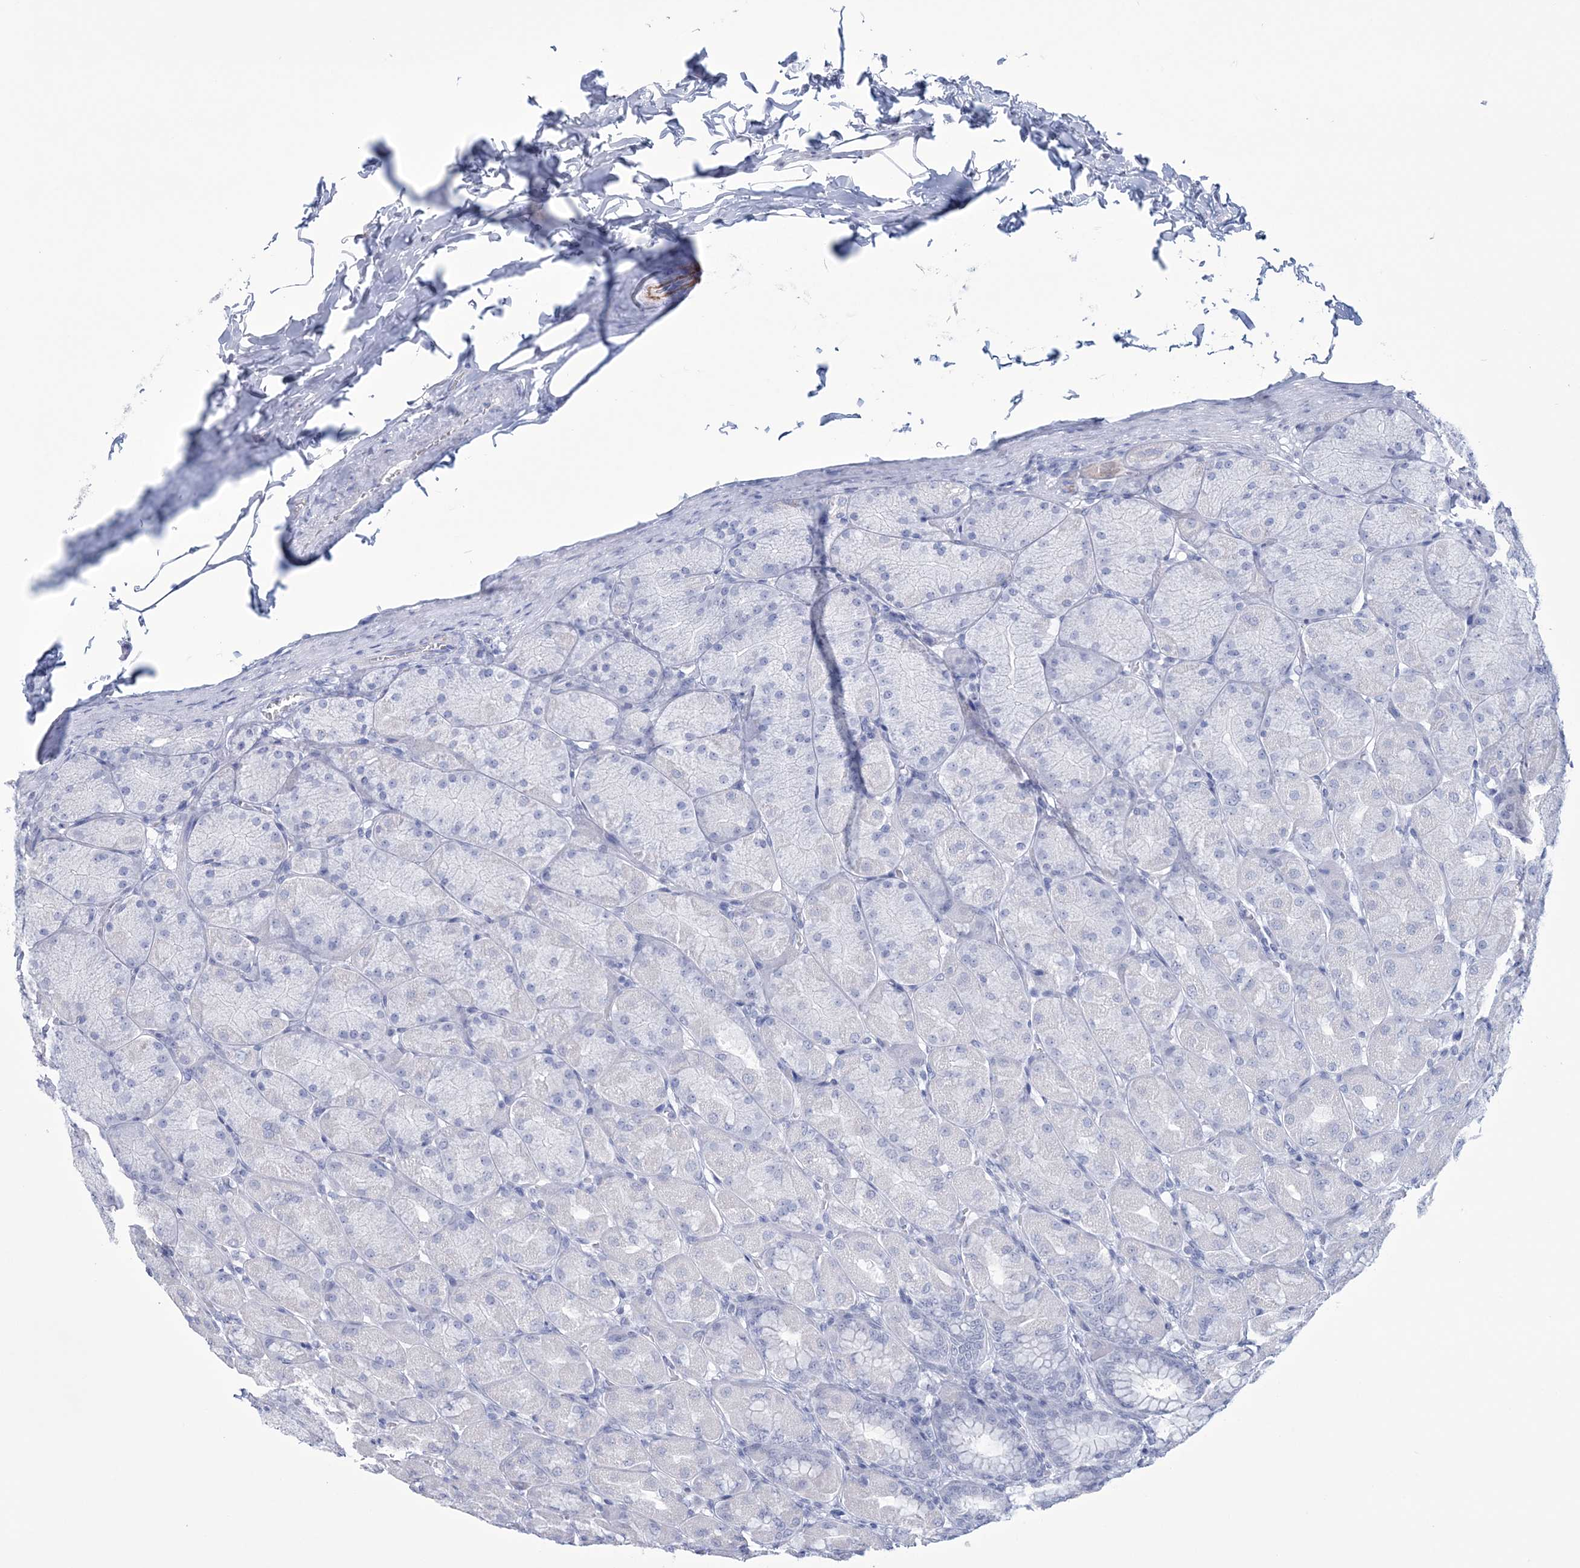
{"staining": {"intensity": "negative", "quantity": "none", "location": "none"}, "tissue": "stomach", "cell_type": "Glandular cells", "image_type": "normal", "snomed": [{"axis": "morphology", "description": "Normal tissue, NOS"}, {"axis": "topography", "description": "Stomach, upper"}], "caption": "Protein analysis of benign stomach exhibits no significant positivity in glandular cells. (DAB (3,3'-diaminobenzidine) IHC, high magnification).", "gene": "DPCD", "patient": {"sex": "female", "age": 56}}